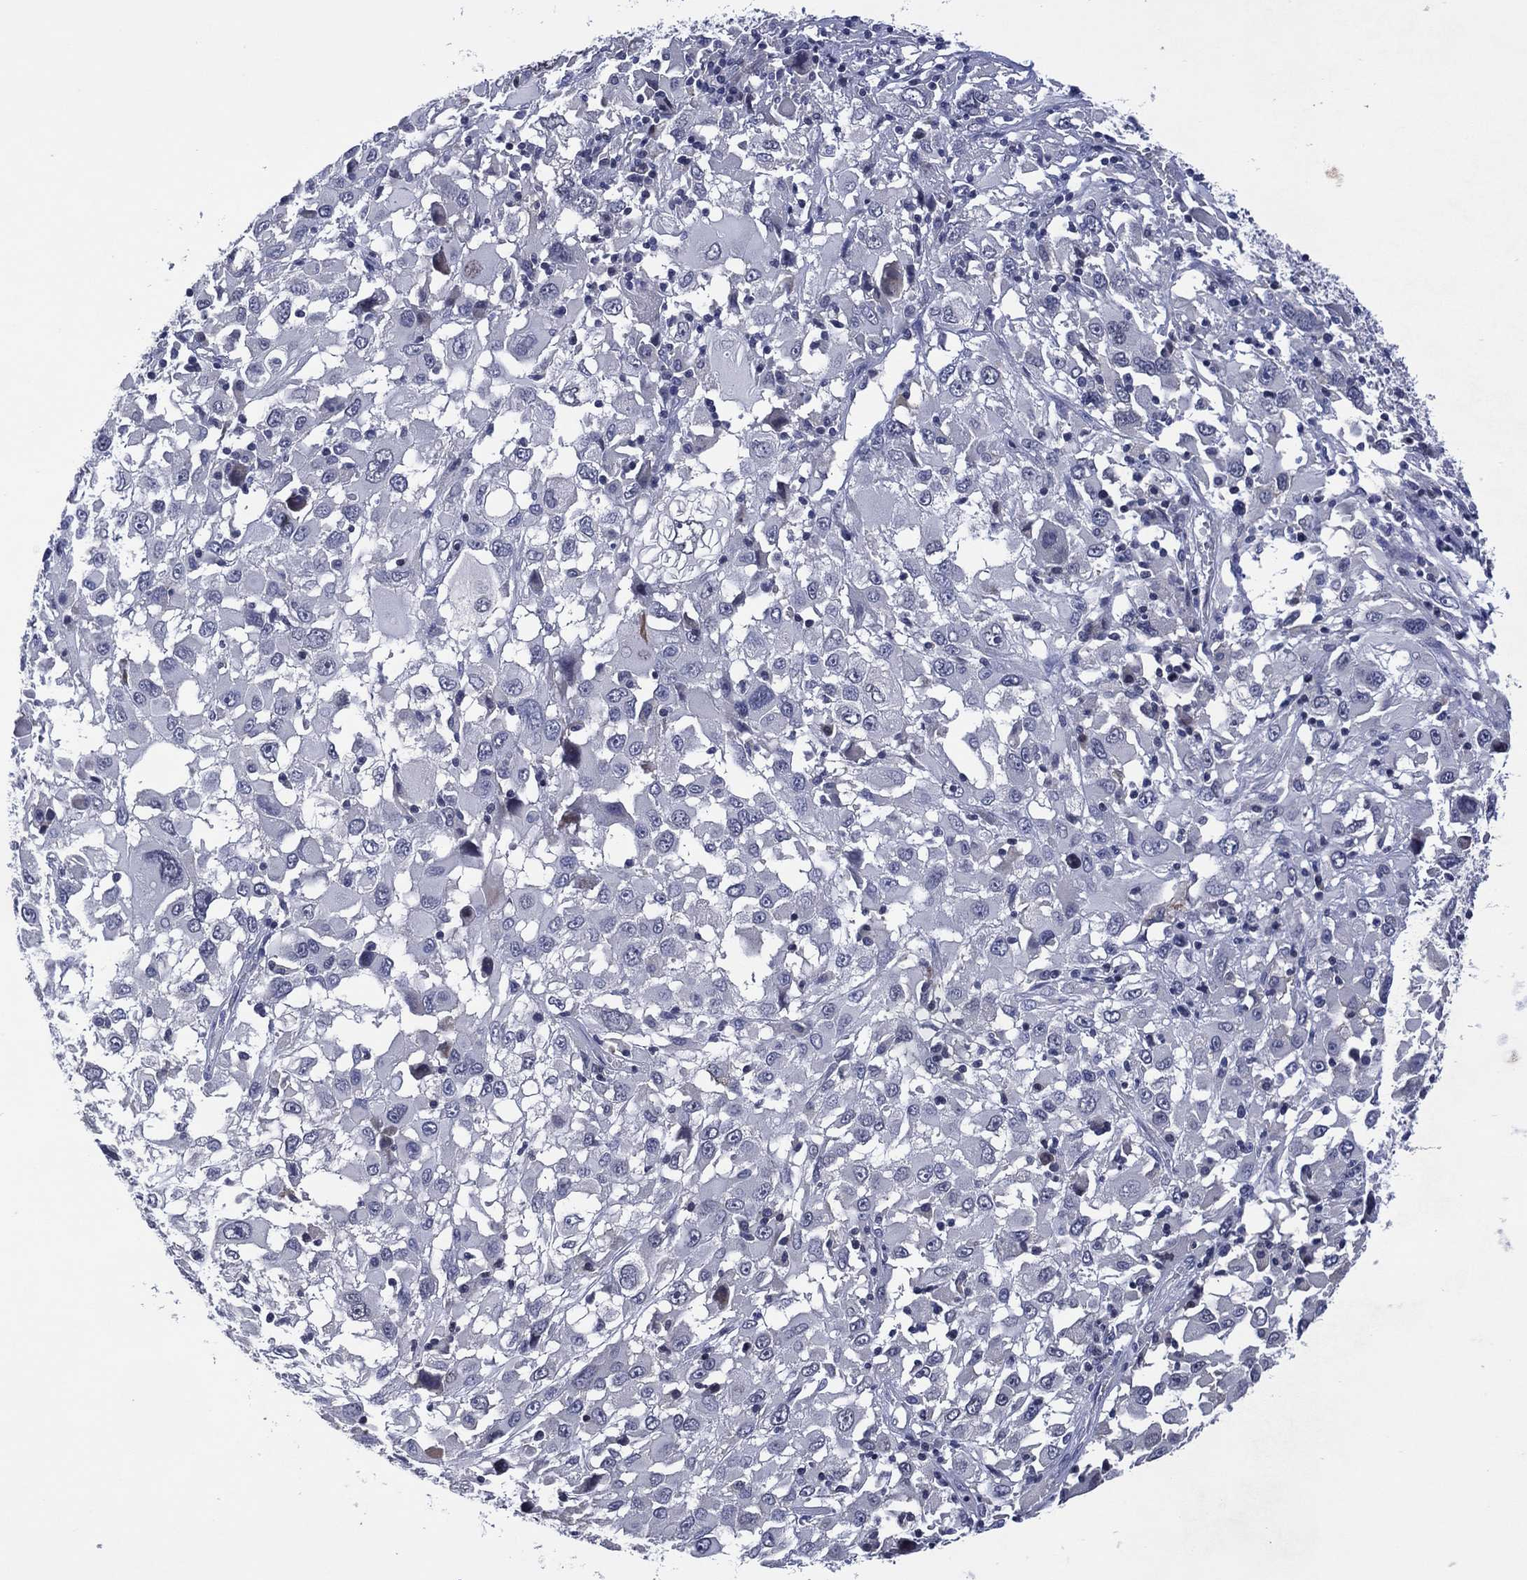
{"staining": {"intensity": "negative", "quantity": "none", "location": "none"}, "tissue": "melanoma", "cell_type": "Tumor cells", "image_type": "cancer", "snomed": [{"axis": "morphology", "description": "Malignant melanoma, Metastatic site"}, {"axis": "topography", "description": "Soft tissue"}], "caption": "A high-resolution photomicrograph shows immunohistochemistry (IHC) staining of melanoma, which displays no significant staining in tumor cells.", "gene": "USP26", "patient": {"sex": "male", "age": 50}}